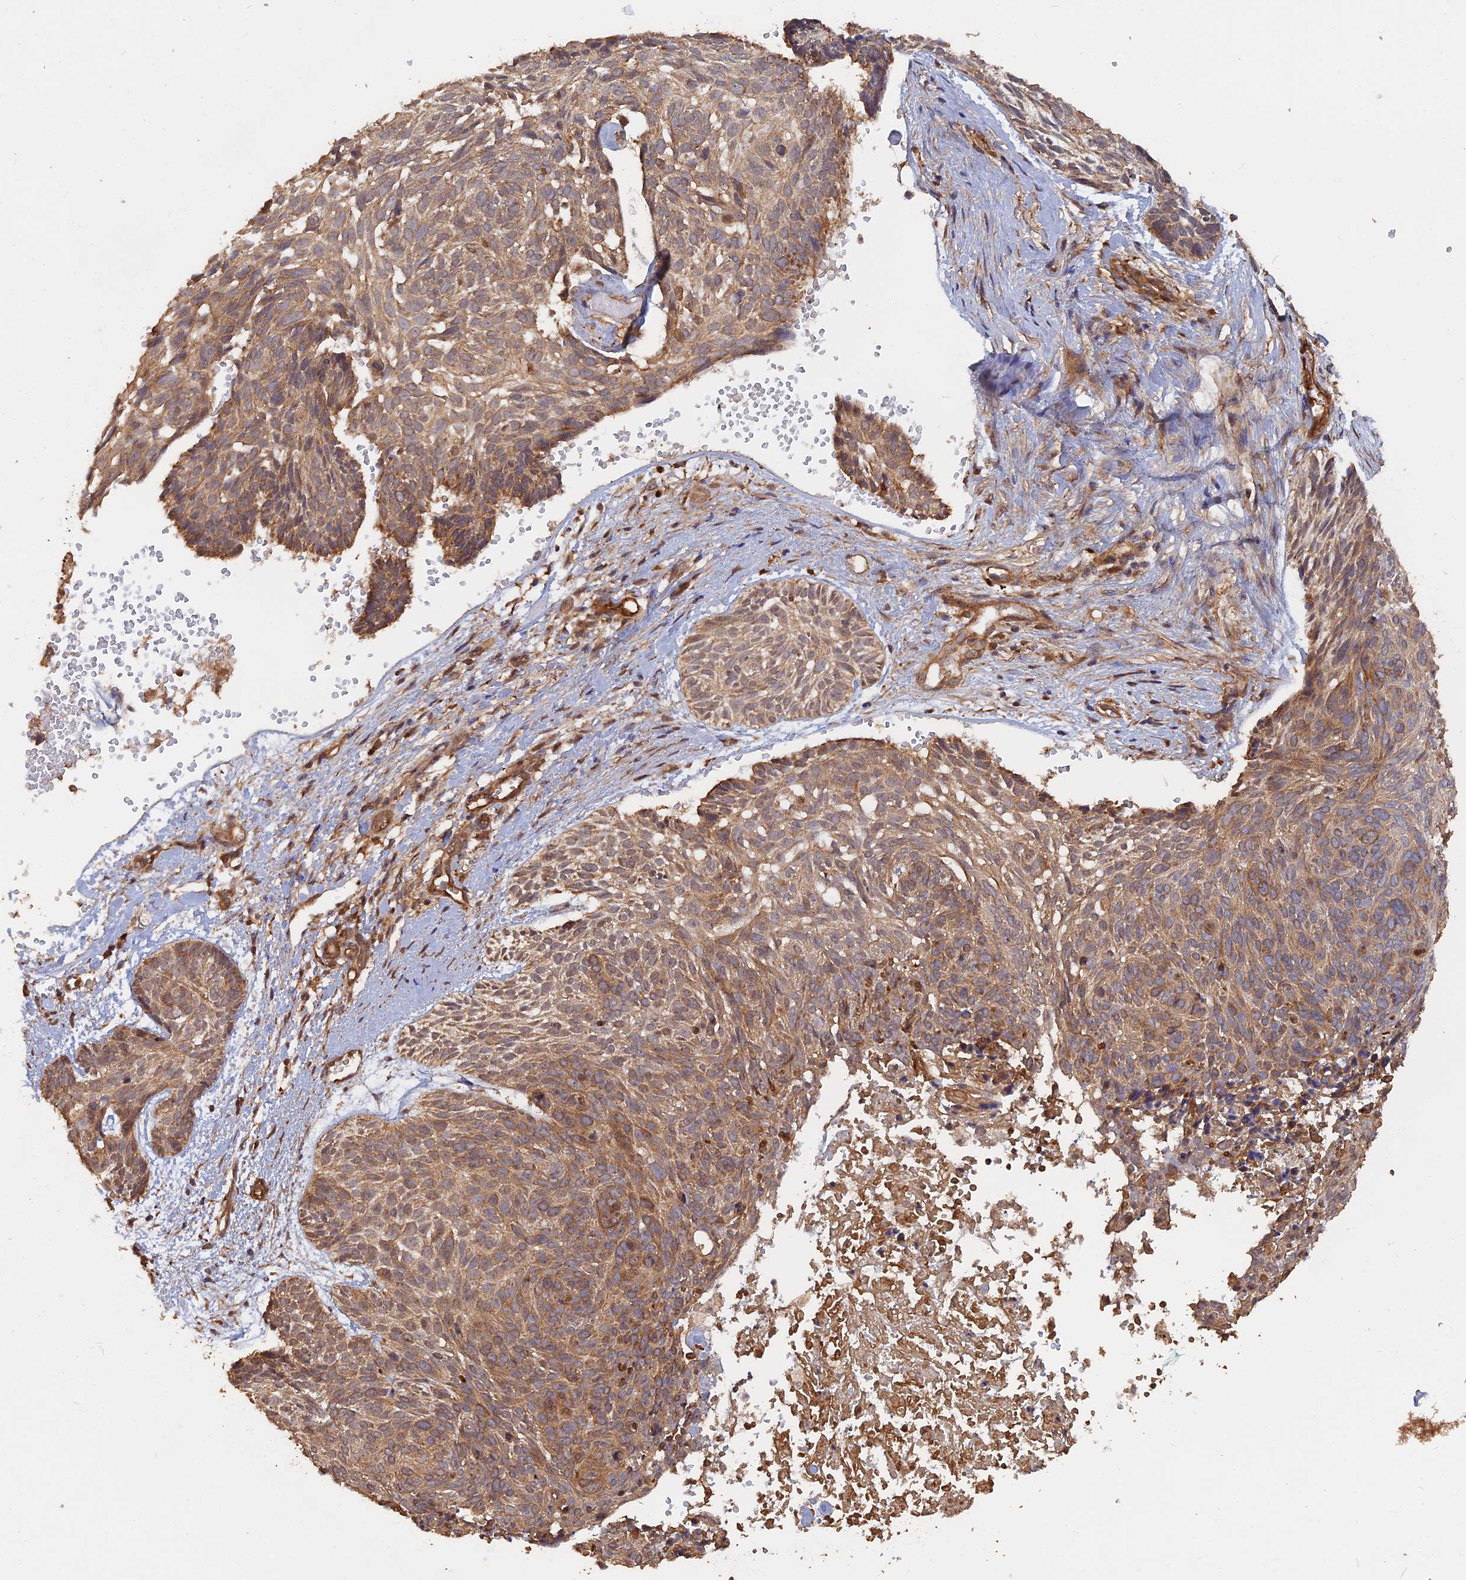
{"staining": {"intensity": "moderate", "quantity": ">75%", "location": "cytoplasmic/membranous"}, "tissue": "skin cancer", "cell_type": "Tumor cells", "image_type": "cancer", "snomed": [{"axis": "morphology", "description": "Normal tissue, NOS"}, {"axis": "morphology", "description": "Basal cell carcinoma"}, {"axis": "topography", "description": "Skin"}], "caption": "Human skin basal cell carcinoma stained for a protein (brown) reveals moderate cytoplasmic/membranous positive positivity in about >75% of tumor cells.", "gene": "SAC3D1", "patient": {"sex": "male", "age": 66}}